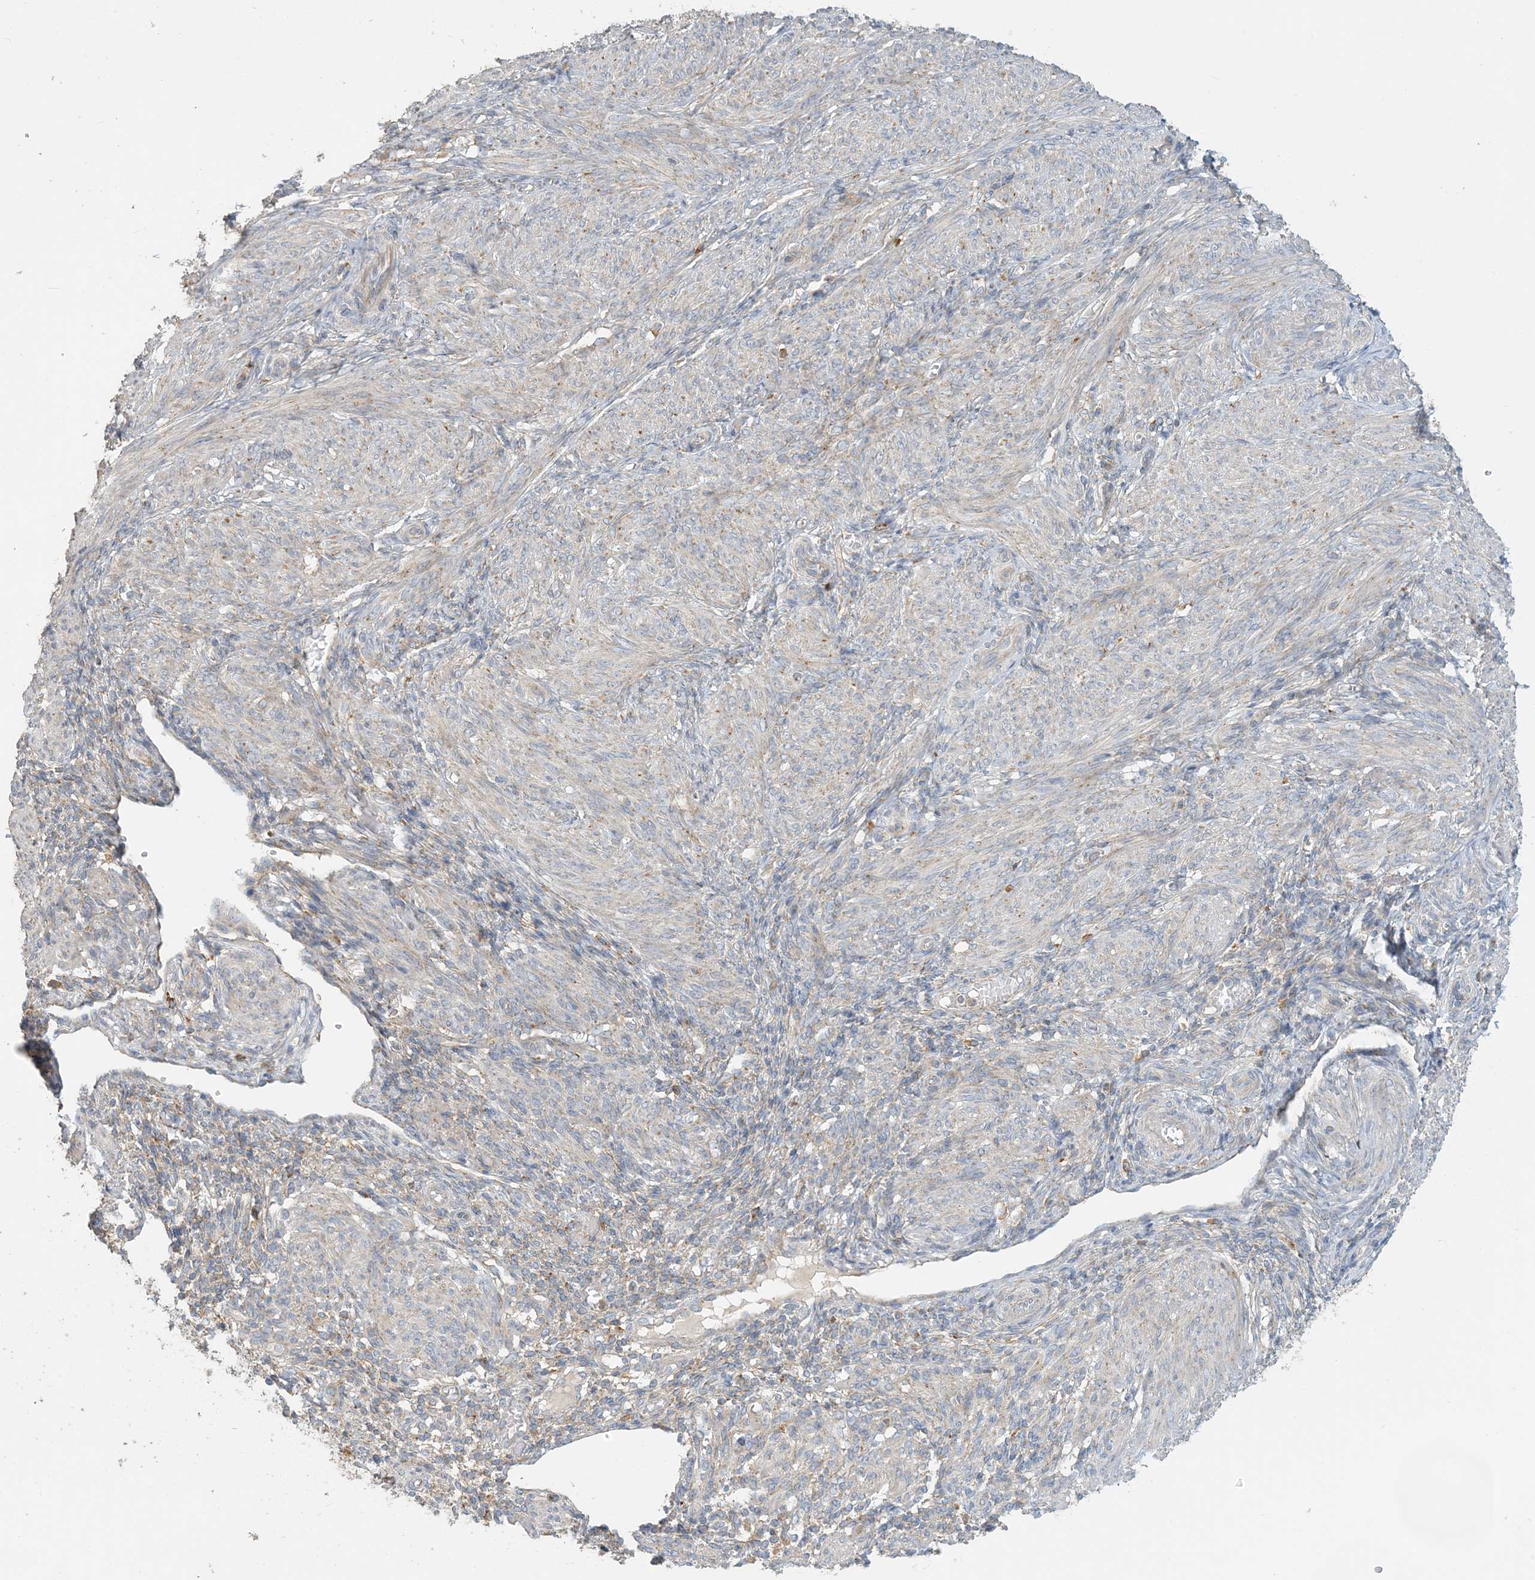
{"staining": {"intensity": "weak", "quantity": "<25%", "location": "cytoplasmic/membranous"}, "tissue": "smooth muscle", "cell_type": "Smooth muscle cells", "image_type": "normal", "snomed": [{"axis": "morphology", "description": "Normal tissue, NOS"}, {"axis": "topography", "description": "Smooth muscle"}], "caption": "This micrograph is of normal smooth muscle stained with immunohistochemistry (IHC) to label a protein in brown with the nuclei are counter-stained blue. There is no expression in smooth muscle cells. (Immunohistochemistry (ihc), brightfield microscopy, high magnification).", "gene": "SPPL2A", "patient": {"sex": "female", "age": 39}}